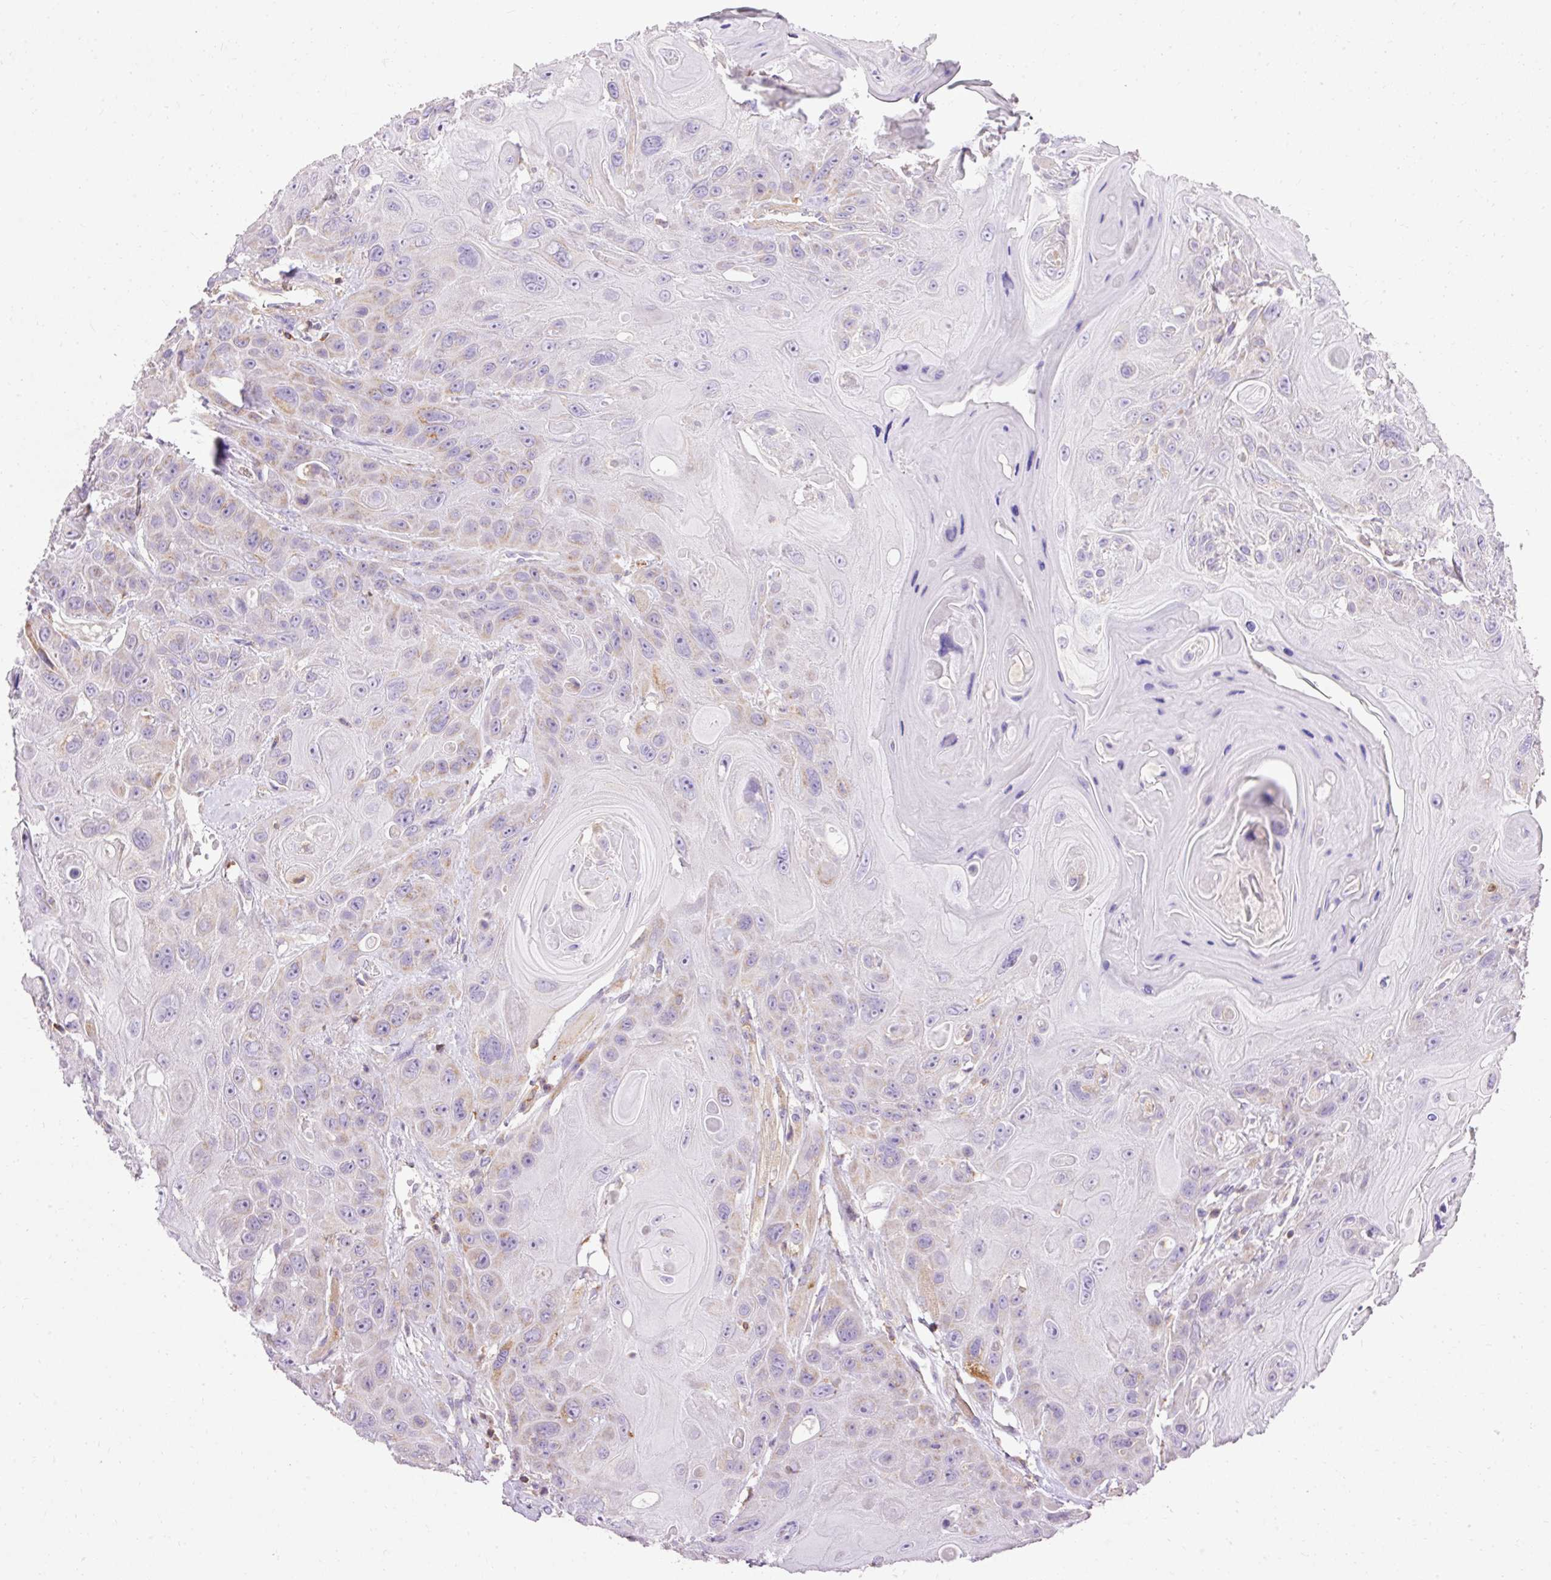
{"staining": {"intensity": "weak", "quantity": "<25%", "location": "cytoplasmic/membranous"}, "tissue": "head and neck cancer", "cell_type": "Tumor cells", "image_type": "cancer", "snomed": [{"axis": "morphology", "description": "Squamous cell carcinoma, NOS"}, {"axis": "topography", "description": "Head-Neck"}], "caption": "Tumor cells show no significant protein staining in head and neck squamous cell carcinoma.", "gene": "IMMT", "patient": {"sex": "female", "age": 59}}